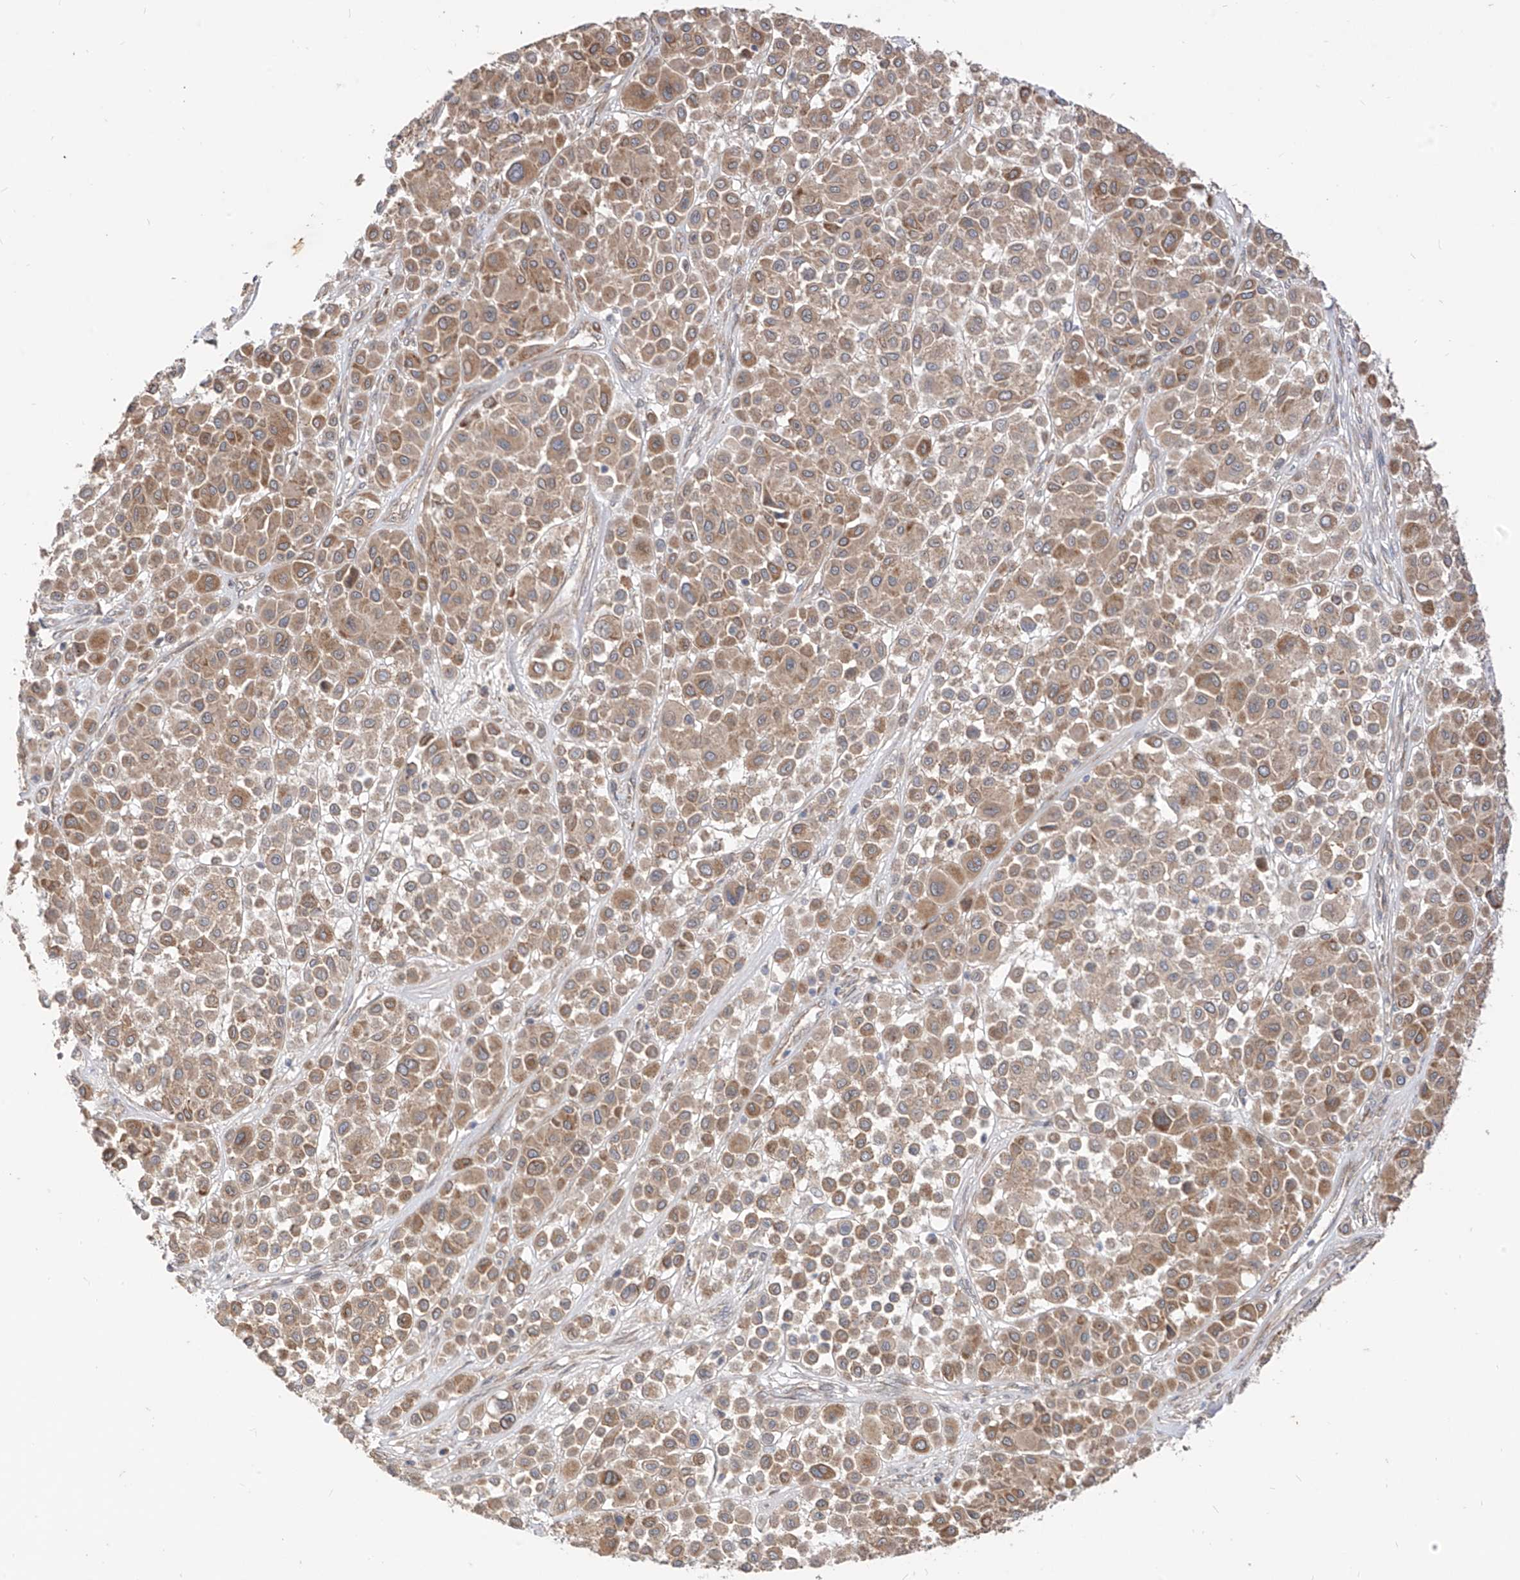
{"staining": {"intensity": "moderate", "quantity": ">75%", "location": "cytoplasmic/membranous"}, "tissue": "melanoma", "cell_type": "Tumor cells", "image_type": "cancer", "snomed": [{"axis": "morphology", "description": "Malignant melanoma, Metastatic site"}, {"axis": "topography", "description": "Soft tissue"}], "caption": "Melanoma stained with a brown dye demonstrates moderate cytoplasmic/membranous positive positivity in about >75% of tumor cells.", "gene": "MTUS2", "patient": {"sex": "male", "age": 41}}